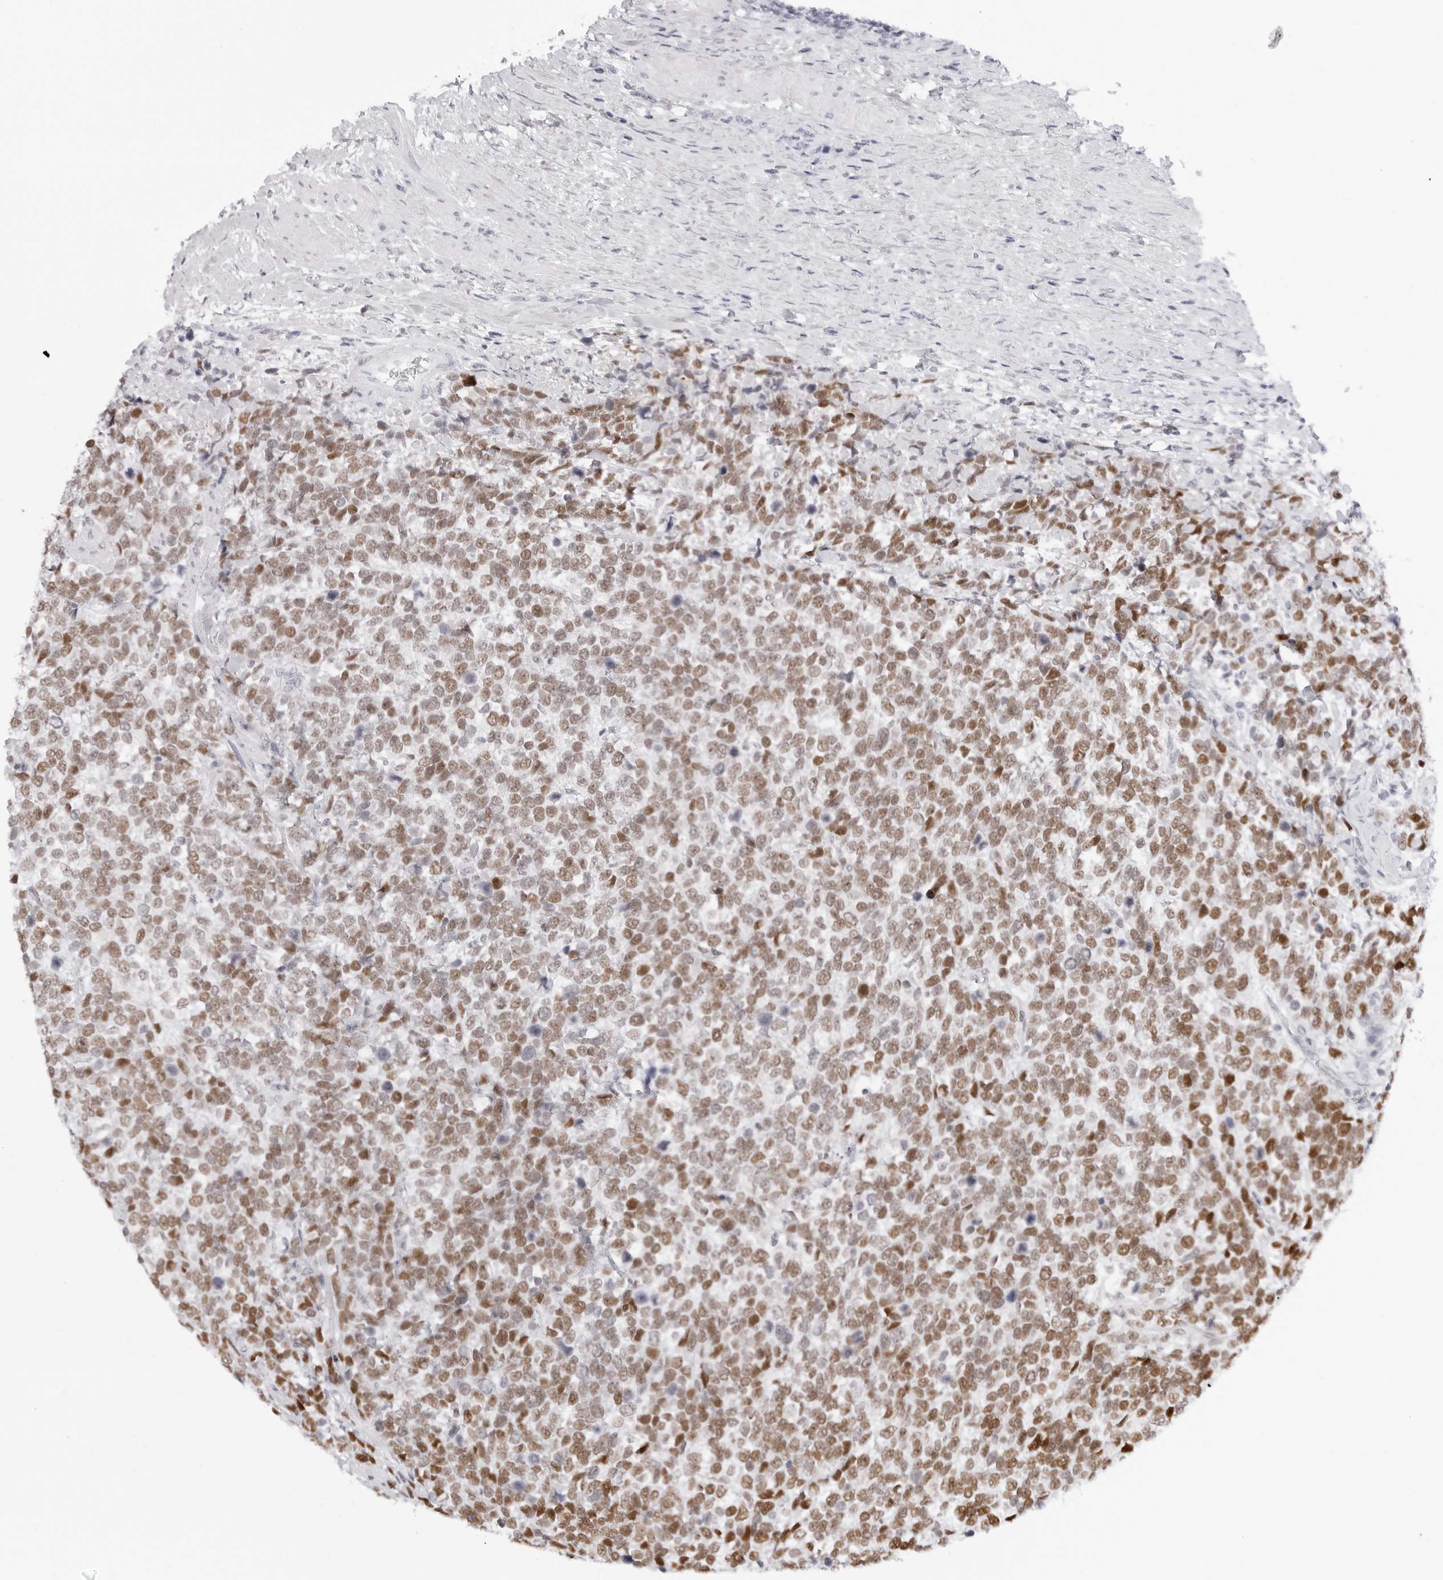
{"staining": {"intensity": "moderate", "quantity": ">75%", "location": "nuclear"}, "tissue": "urothelial cancer", "cell_type": "Tumor cells", "image_type": "cancer", "snomed": [{"axis": "morphology", "description": "Urothelial carcinoma, High grade"}, {"axis": "topography", "description": "Urinary bladder"}], "caption": "IHC image of urothelial cancer stained for a protein (brown), which shows medium levels of moderate nuclear expression in about >75% of tumor cells.", "gene": "NASP", "patient": {"sex": "female", "age": 82}}